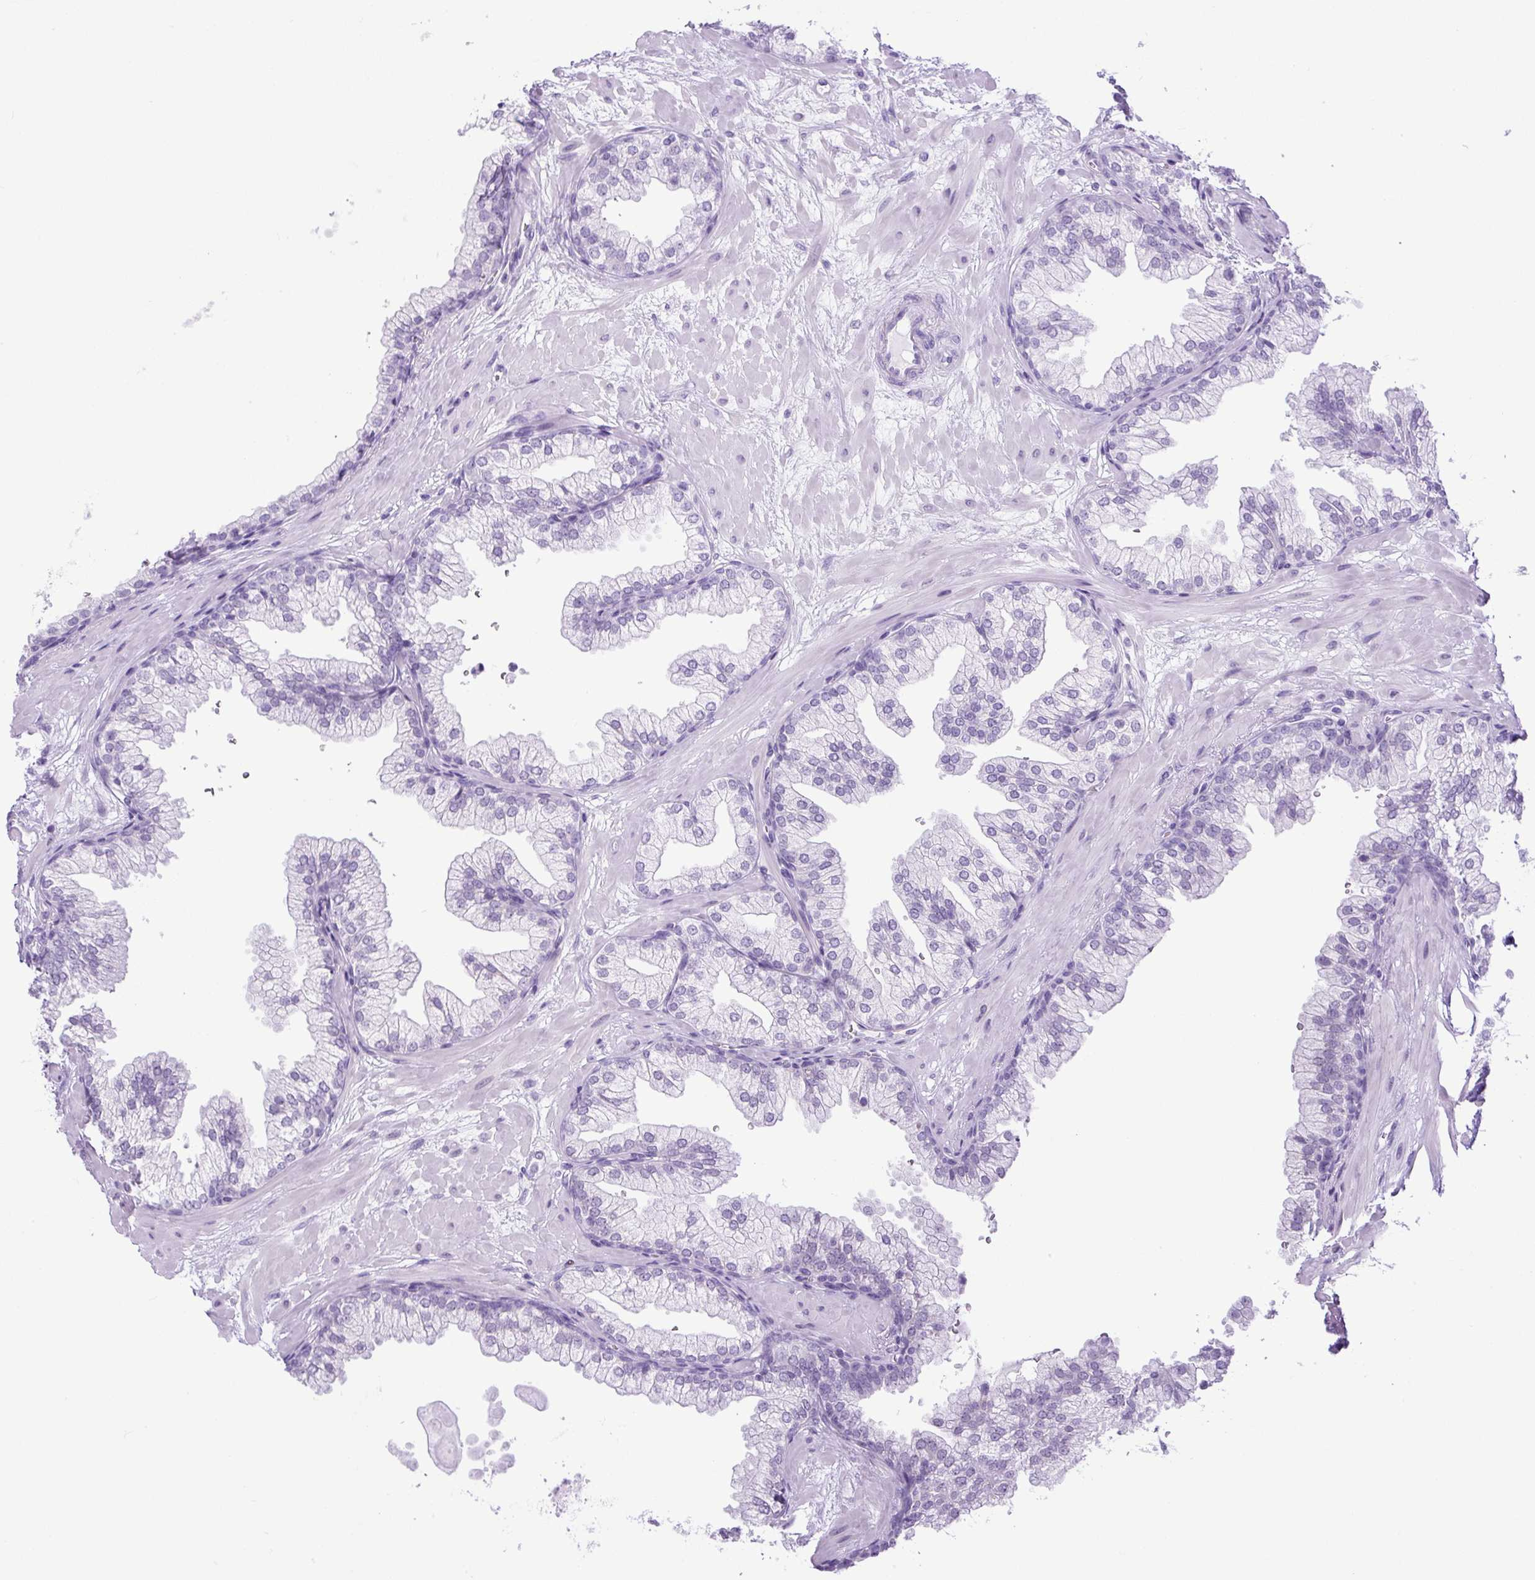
{"staining": {"intensity": "negative", "quantity": "none", "location": "none"}, "tissue": "prostate", "cell_type": "Glandular cells", "image_type": "normal", "snomed": [{"axis": "morphology", "description": "Normal tissue, NOS"}, {"axis": "topography", "description": "Prostate"}, {"axis": "topography", "description": "Peripheral nerve tissue"}], "caption": "Prostate stained for a protein using IHC displays no staining glandular cells.", "gene": "KPNA1", "patient": {"sex": "male", "age": 61}}